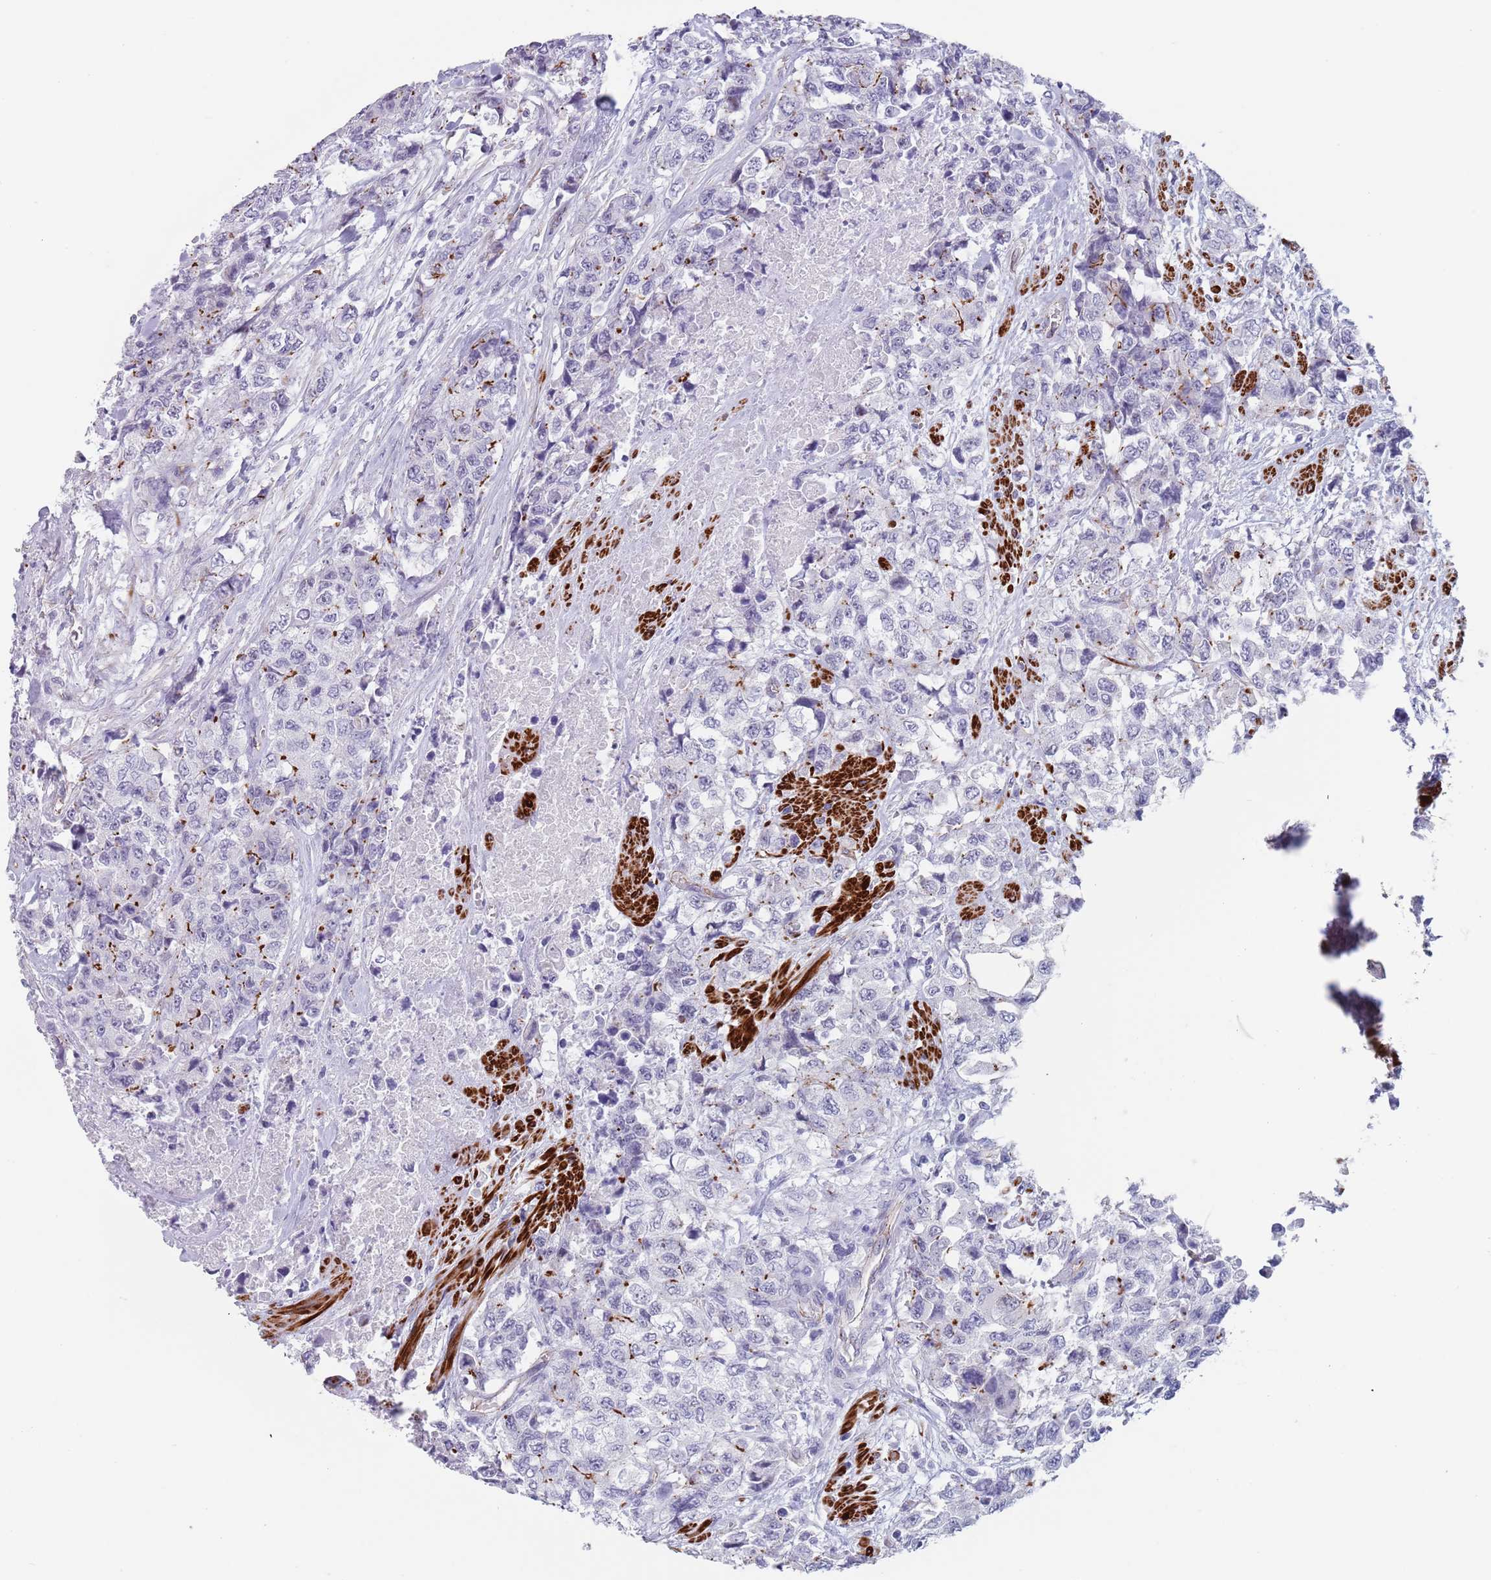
{"staining": {"intensity": "strong", "quantity": "<25%", "location": "cytoplasmic/membranous"}, "tissue": "urothelial cancer", "cell_type": "Tumor cells", "image_type": "cancer", "snomed": [{"axis": "morphology", "description": "Urothelial carcinoma, High grade"}, {"axis": "topography", "description": "Urinary bladder"}], "caption": "High-grade urothelial carcinoma tissue displays strong cytoplasmic/membranous positivity in approximately <25% of tumor cells, visualized by immunohistochemistry.", "gene": "OR5A2", "patient": {"sex": "female", "age": 78}}